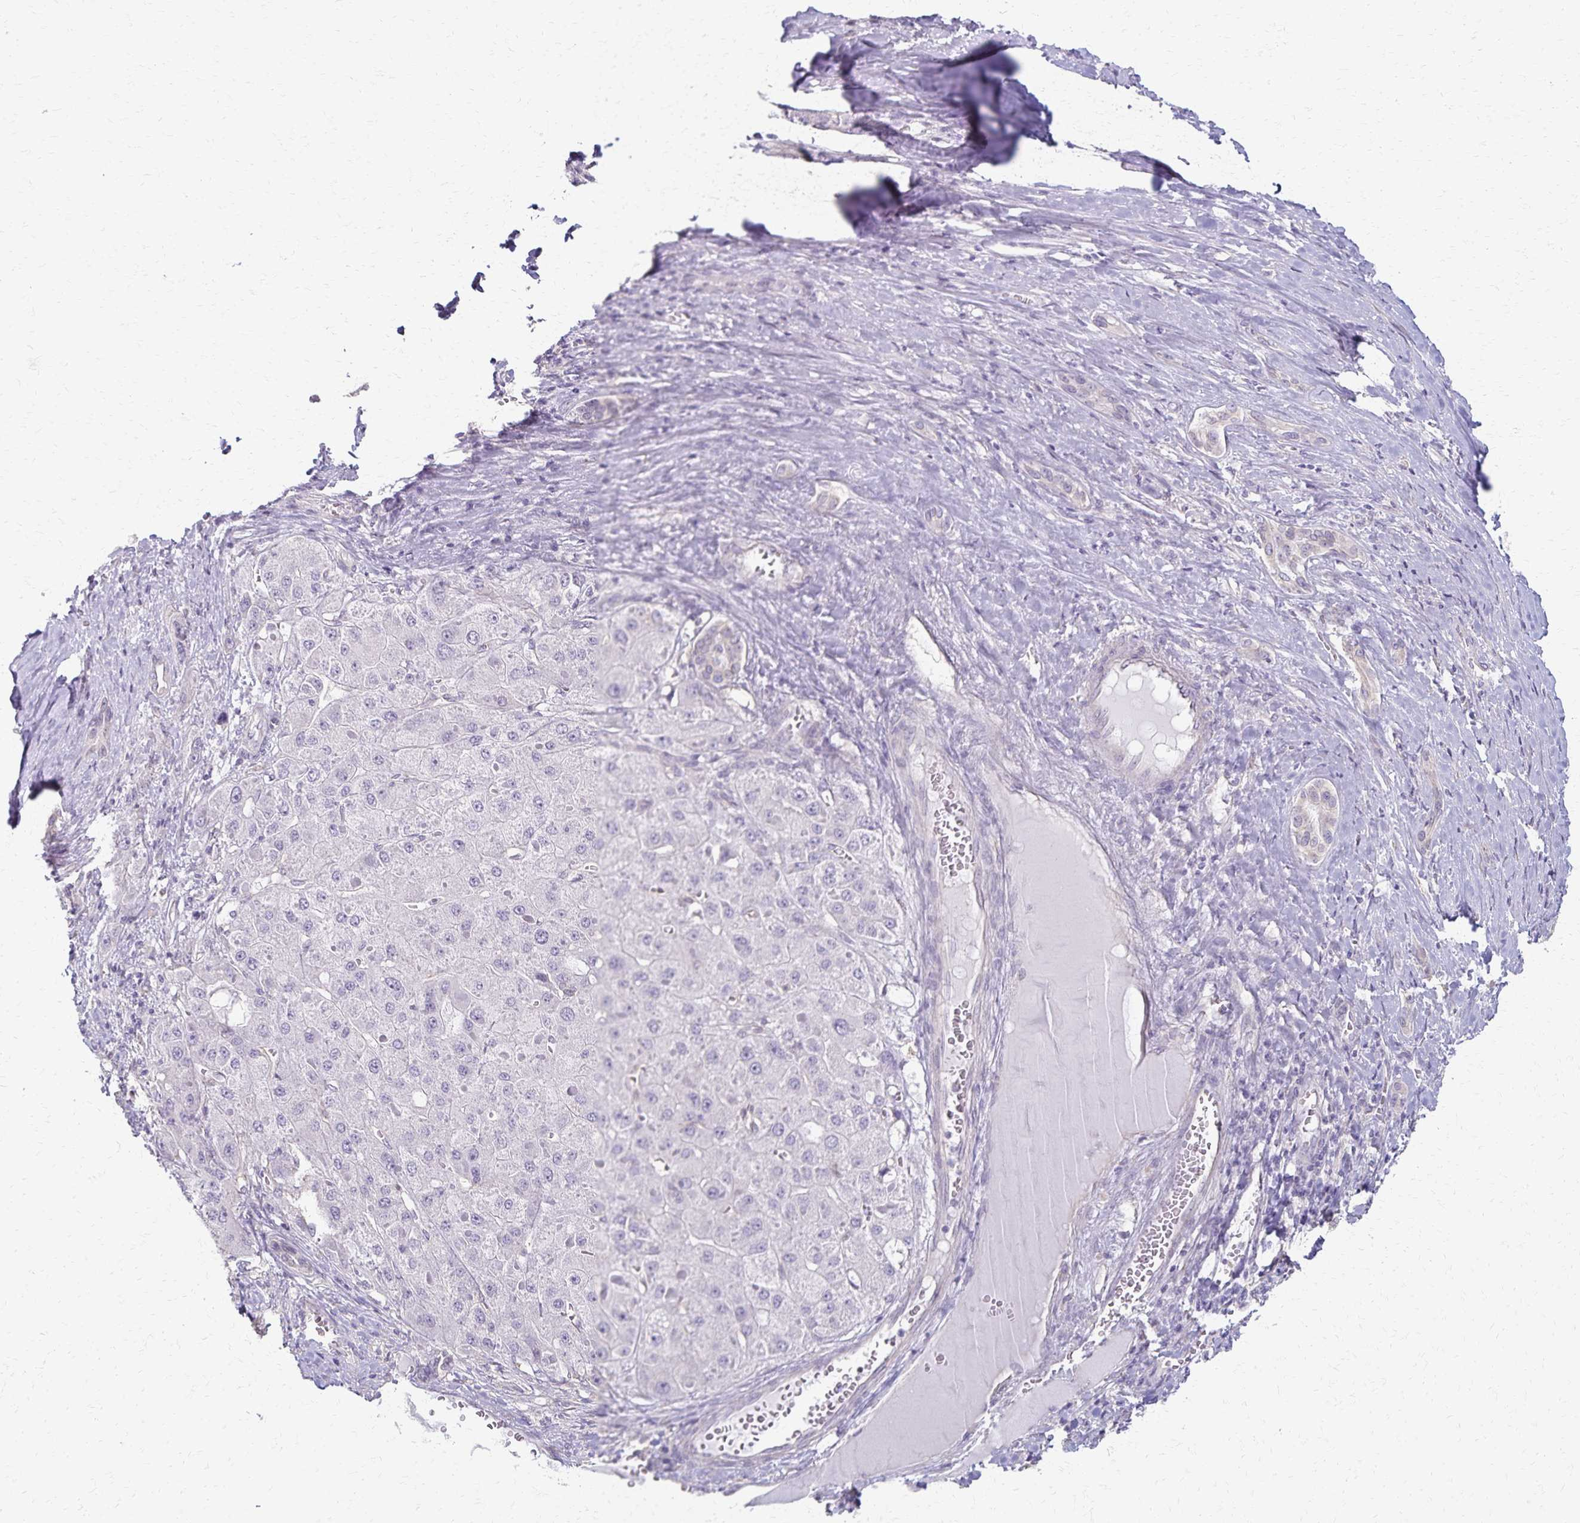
{"staining": {"intensity": "negative", "quantity": "none", "location": "none"}, "tissue": "liver cancer", "cell_type": "Tumor cells", "image_type": "cancer", "snomed": [{"axis": "morphology", "description": "Carcinoma, Hepatocellular, NOS"}, {"axis": "topography", "description": "Liver"}], "caption": "DAB (3,3'-diaminobenzidine) immunohistochemical staining of hepatocellular carcinoma (liver) exhibits no significant positivity in tumor cells. (IHC, brightfield microscopy, high magnification).", "gene": "KISS1", "patient": {"sex": "female", "age": 73}}